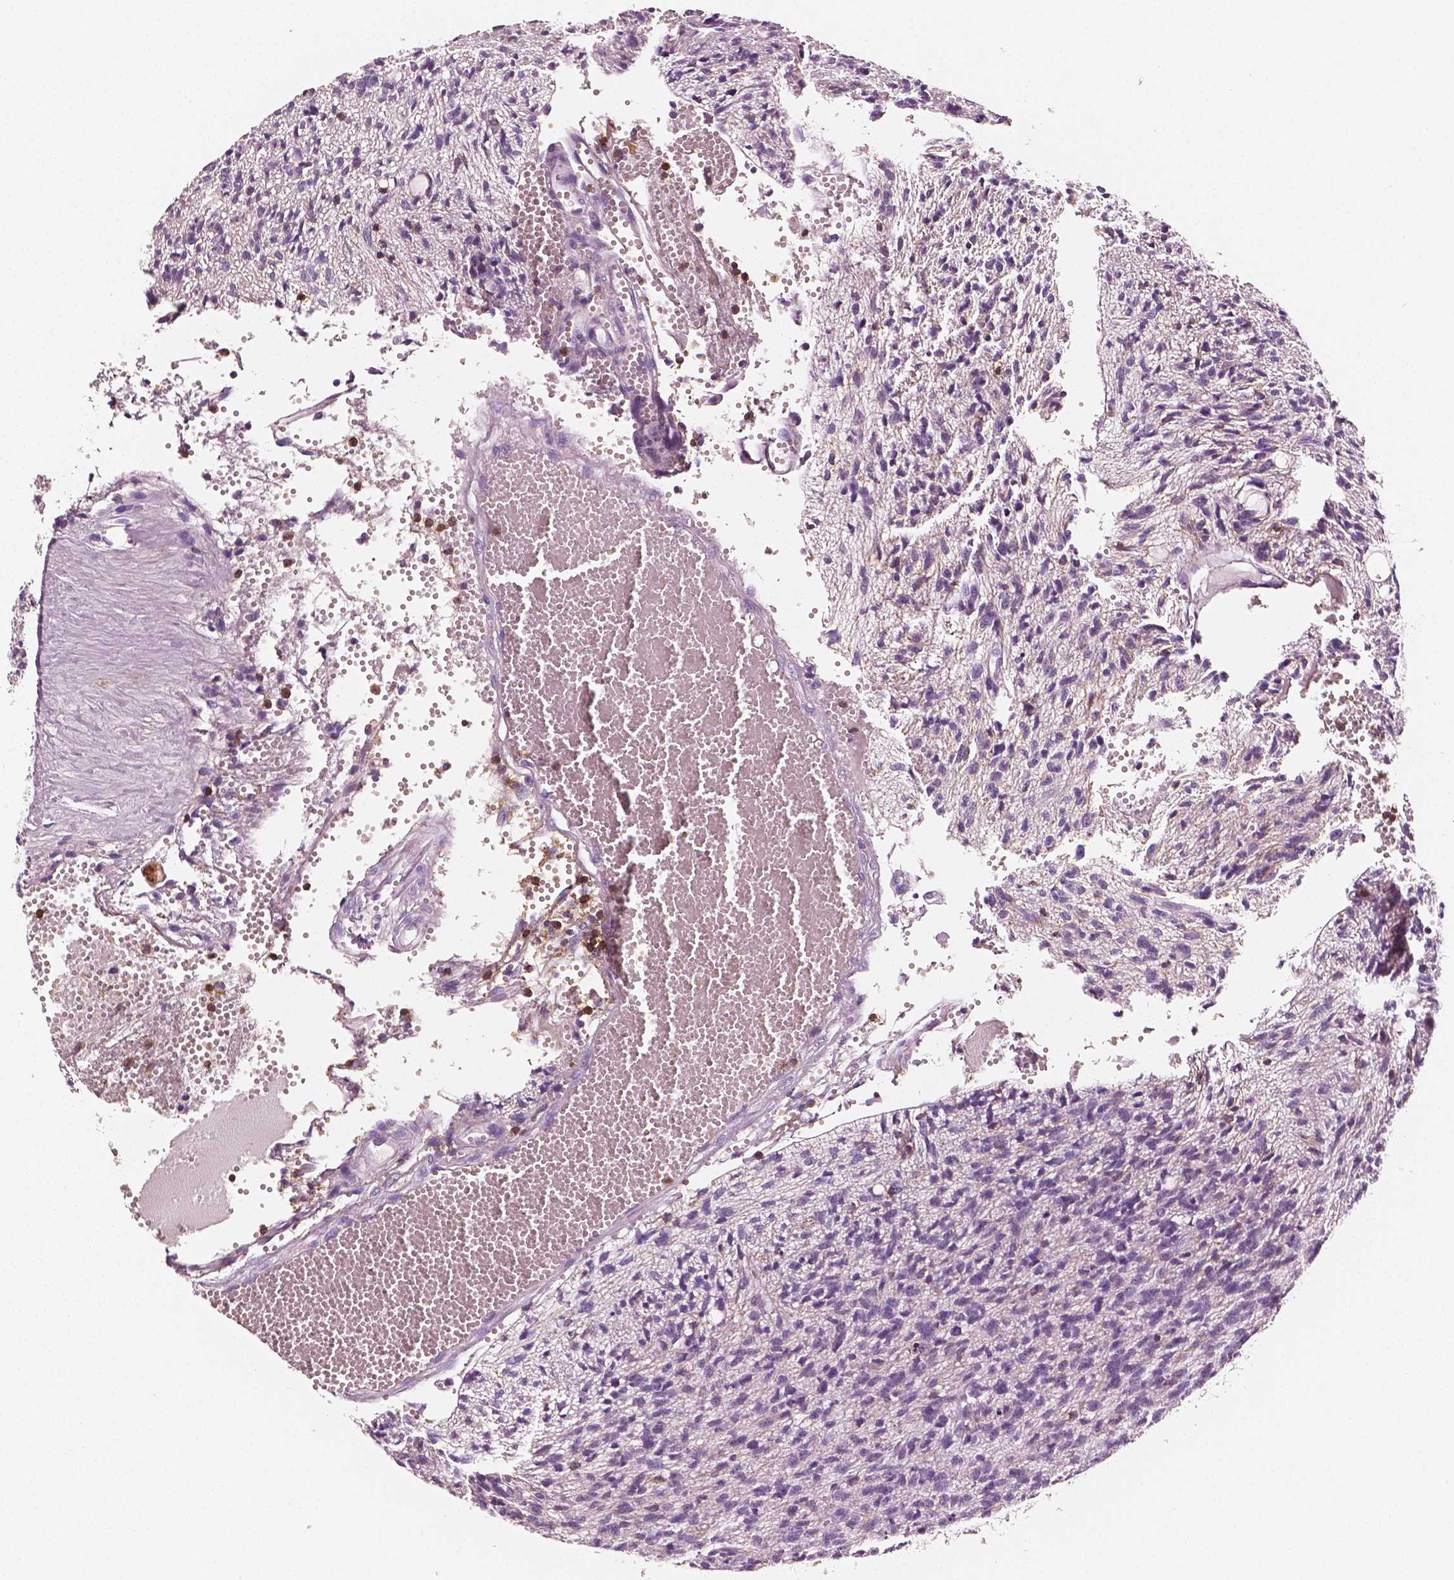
{"staining": {"intensity": "negative", "quantity": "none", "location": "none"}, "tissue": "glioma", "cell_type": "Tumor cells", "image_type": "cancer", "snomed": [{"axis": "morphology", "description": "Glioma, malignant, Low grade"}, {"axis": "topography", "description": "Brain"}], "caption": "This is a micrograph of immunohistochemistry (IHC) staining of malignant glioma (low-grade), which shows no positivity in tumor cells.", "gene": "PTPRC", "patient": {"sex": "male", "age": 64}}